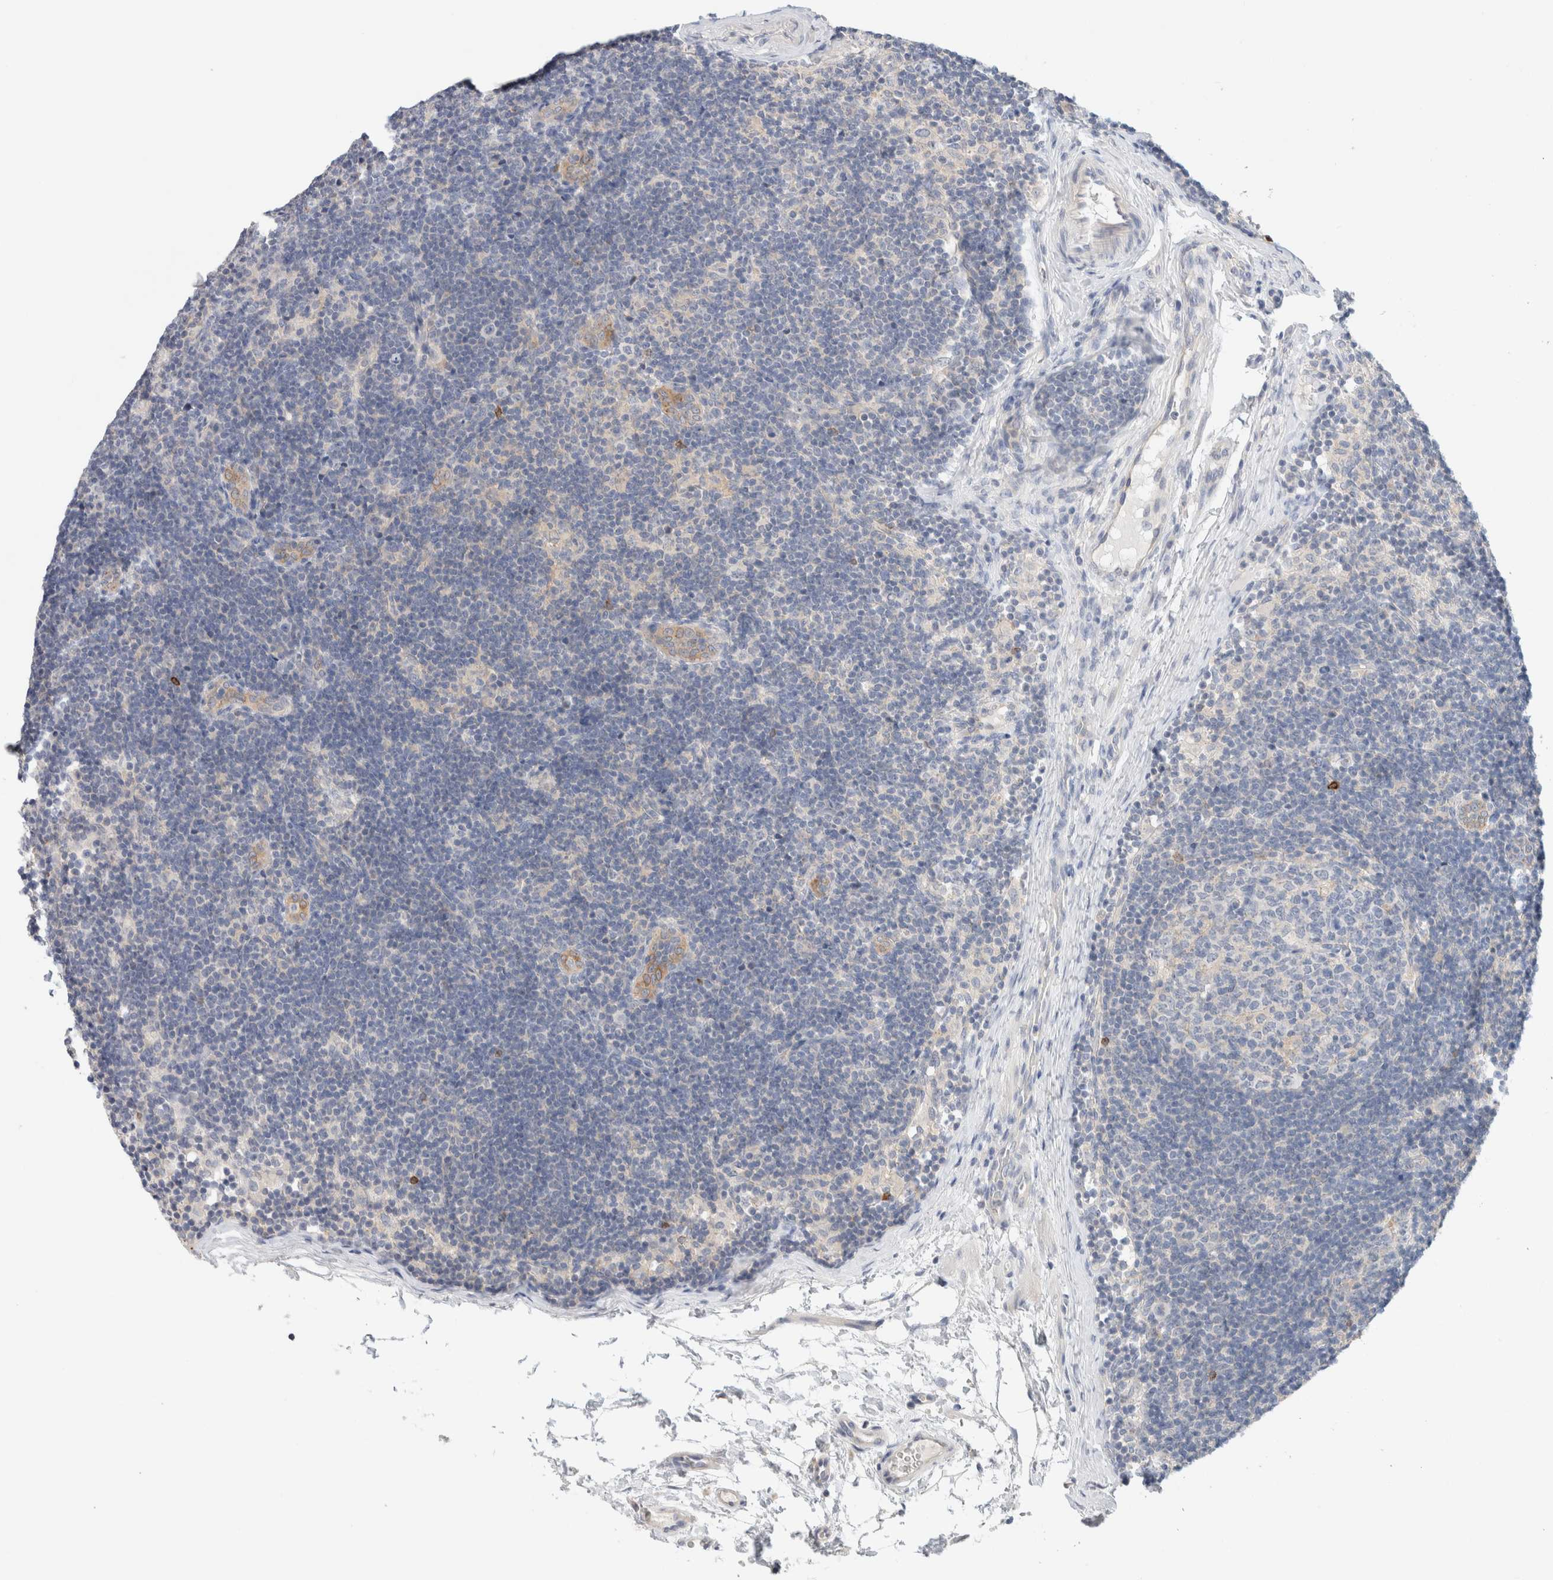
{"staining": {"intensity": "negative", "quantity": "none", "location": "none"}, "tissue": "lymph node", "cell_type": "Germinal center cells", "image_type": "normal", "snomed": [{"axis": "morphology", "description": "Normal tissue, NOS"}, {"axis": "topography", "description": "Lymph node"}], "caption": "Image shows no protein positivity in germinal center cells of benign lymph node.", "gene": "SDR16C5", "patient": {"sex": "female", "age": 22}}